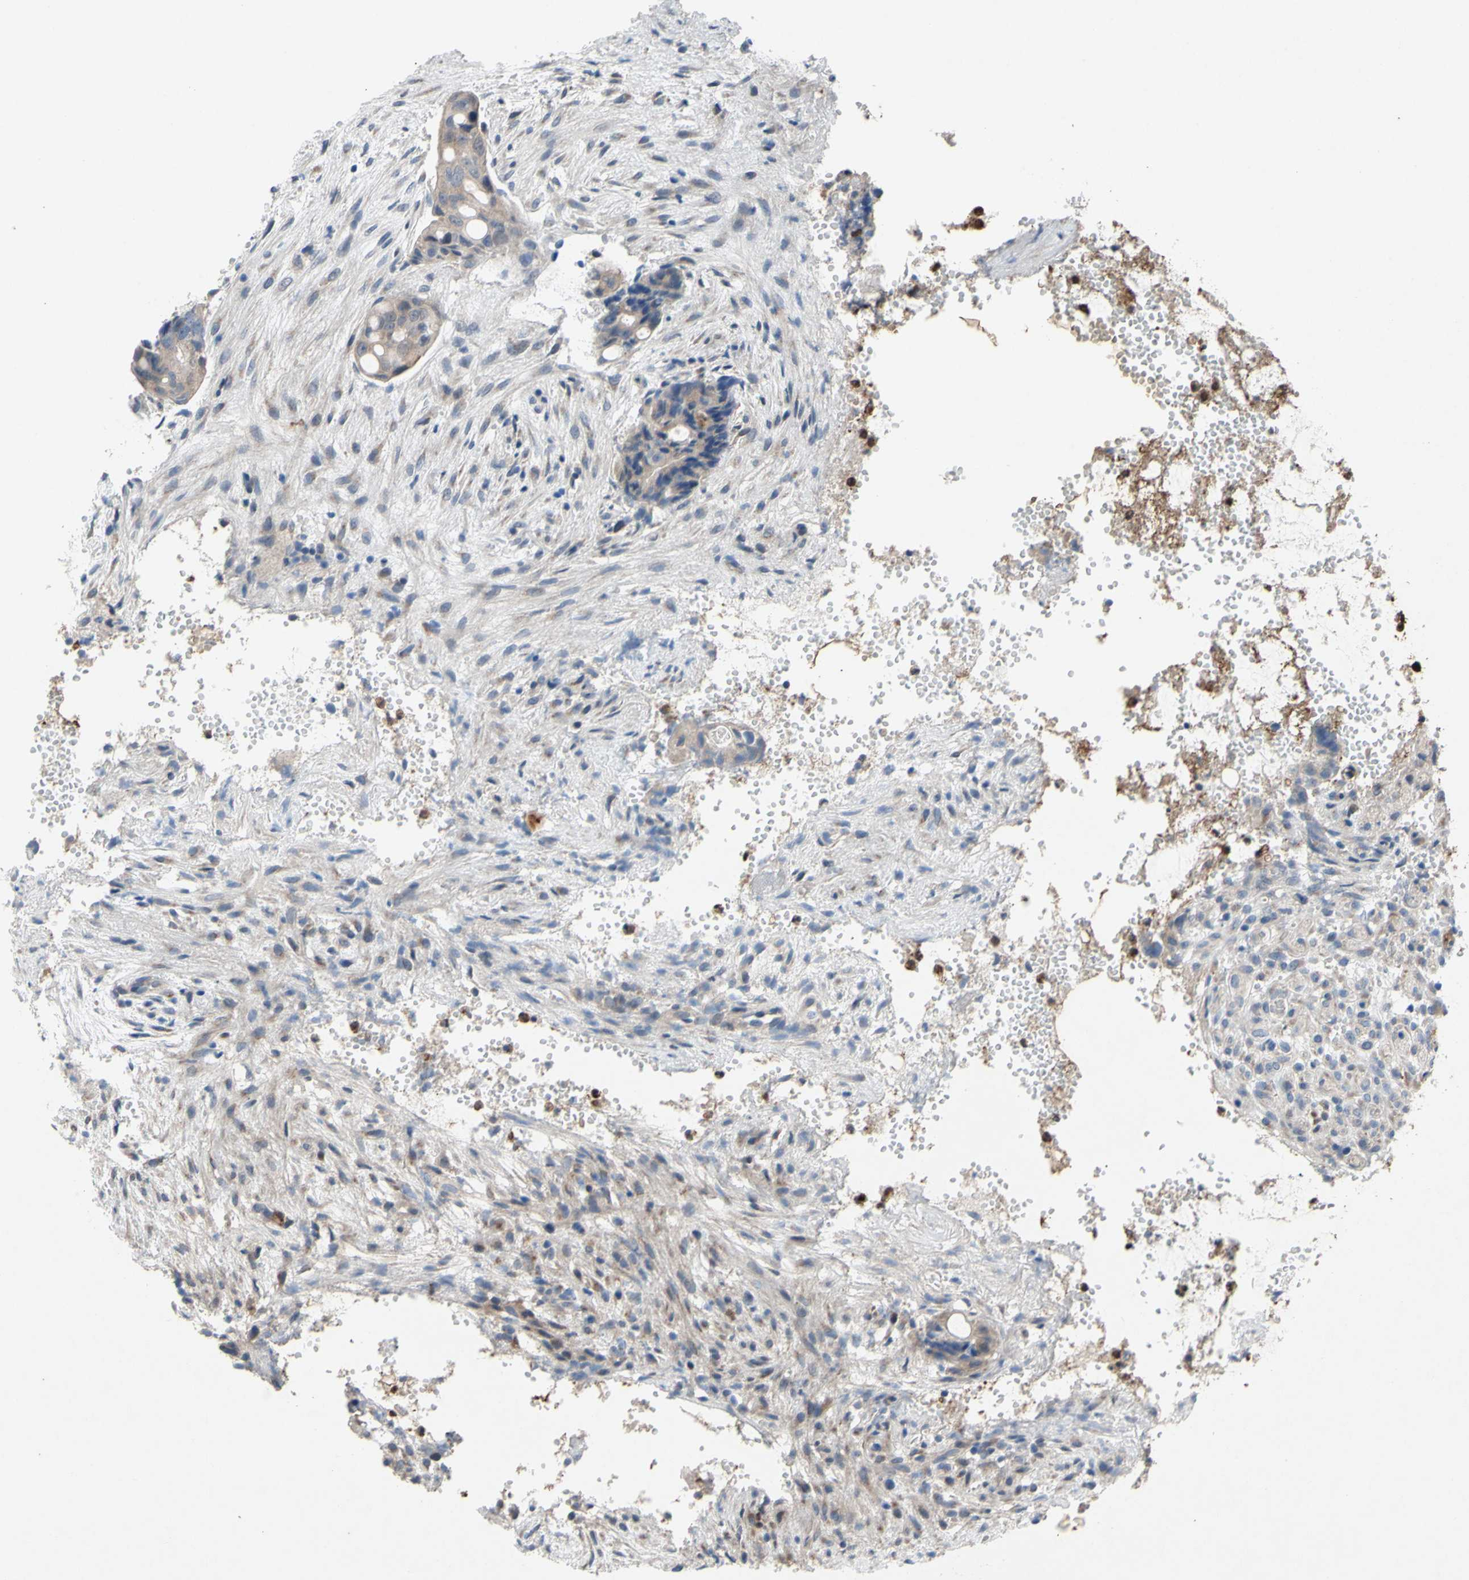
{"staining": {"intensity": "moderate", "quantity": ">75%", "location": "cytoplasmic/membranous"}, "tissue": "colorectal cancer", "cell_type": "Tumor cells", "image_type": "cancer", "snomed": [{"axis": "morphology", "description": "Adenocarcinoma, NOS"}, {"axis": "topography", "description": "Colon"}], "caption": "IHC photomicrograph of colorectal adenocarcinoma stained for a protein (brown), which shows medium levels of moderate cytoplasmic/membranous expression in about >75% of tumor cells.", "gene": "GRAMD2B", "patient": {"sex": "female", "age": 57}}